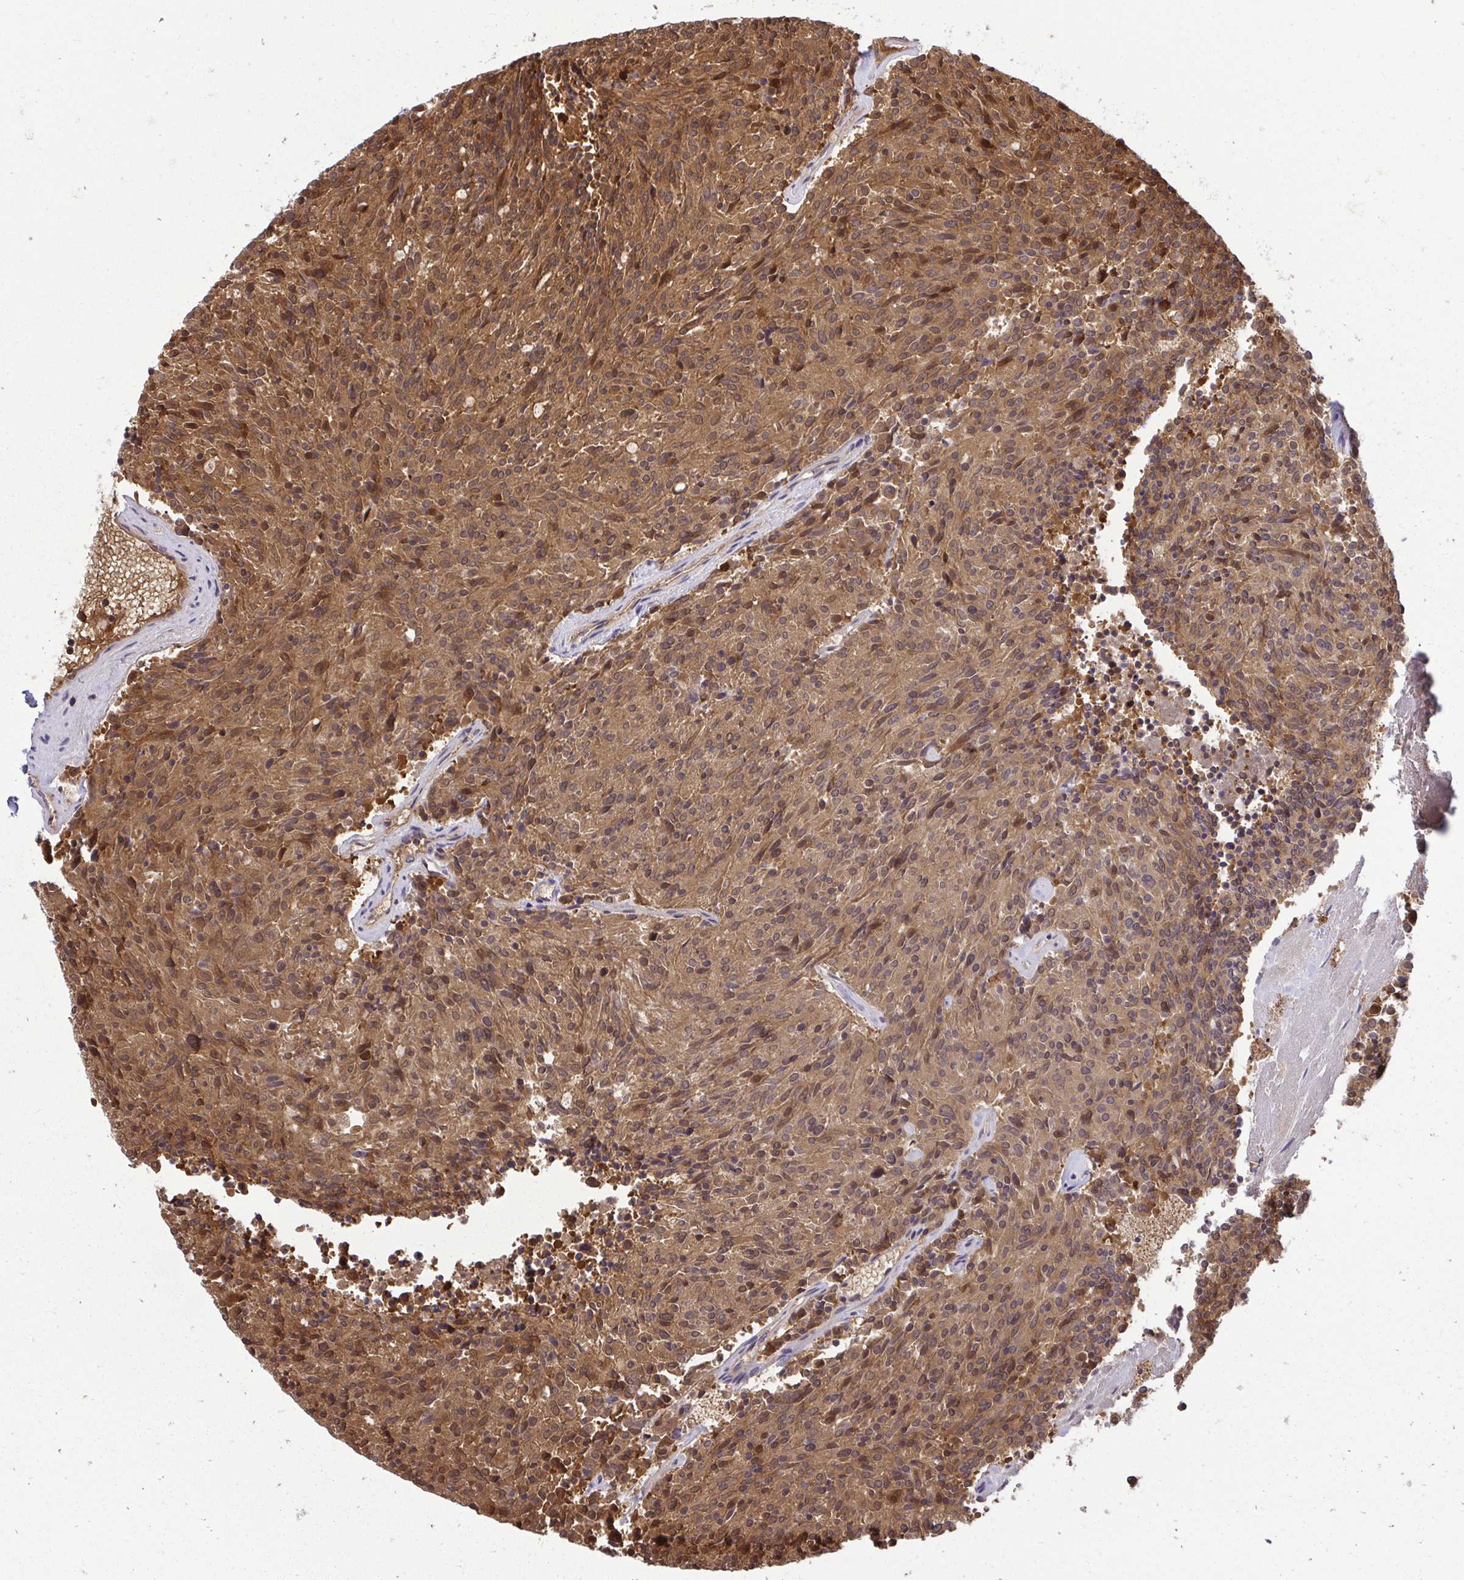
{"staining": {"intensity": "strong", "quantity": ">75%", "location": "cytoplasmic/membranous"}, "tissue": "carcinoid", "cell_type": "Tumor cells", "image_type": "cancer", "snomed": [{"axis": "morphology", "description": "Carcinoid, malignant, NOS"}, {"axis": "topography", "description": "Pancreas"}], "caption": "Immunohistochemical staining of human carcinoid displays high levels of strong cytoplasmic/membranous protein expression in about >75% of tumor cells. The protein is stained brown, and the nuclei are stained in blue (DAB IHC with brightfield microscopy, high magnification).", "gene": "HDHD2", "patient": {"sex": "female", "age": 54}}